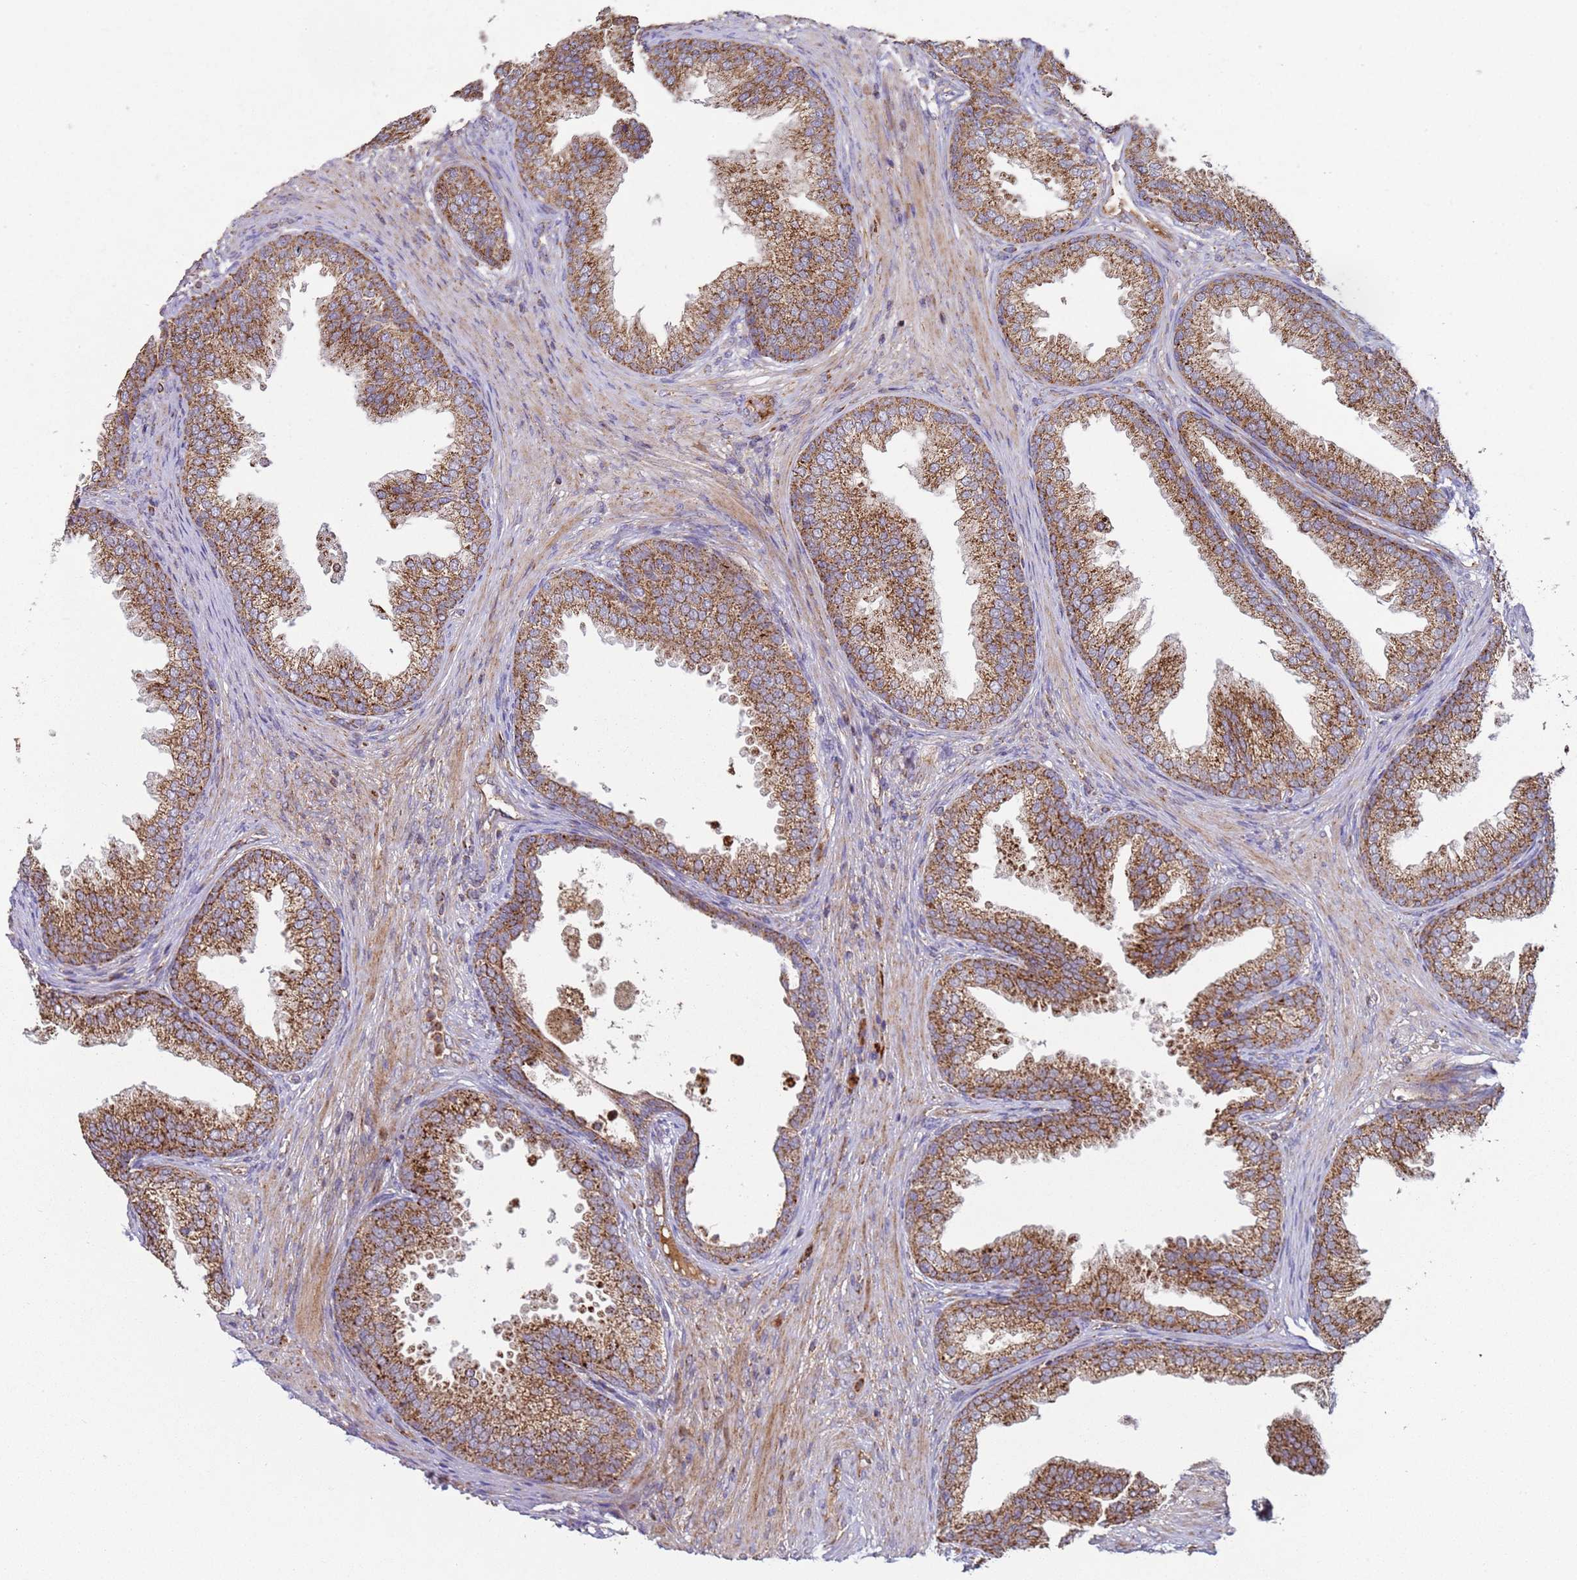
{"staining": {"intensity": "moderate", "quantity": ">75%", "location": "cytoplasmic/membranous"}, "tissue": "prostate", "cell_type": "Glandular cells", "image_type": "normal", "snomed": [{"axis": "morphology", "description": "Normal tissue, NOS"}, {"axis": "topography", "description": "Prostate"}], "caption": "High-power microscopy captured an immunohistochemistry image of normal prostate, revealing moderate cytoplasmic/membranous positivity in about >75% of glandular cells.", "gene": "FBXO33", "patient": {"sex": "male", "age": 76}}